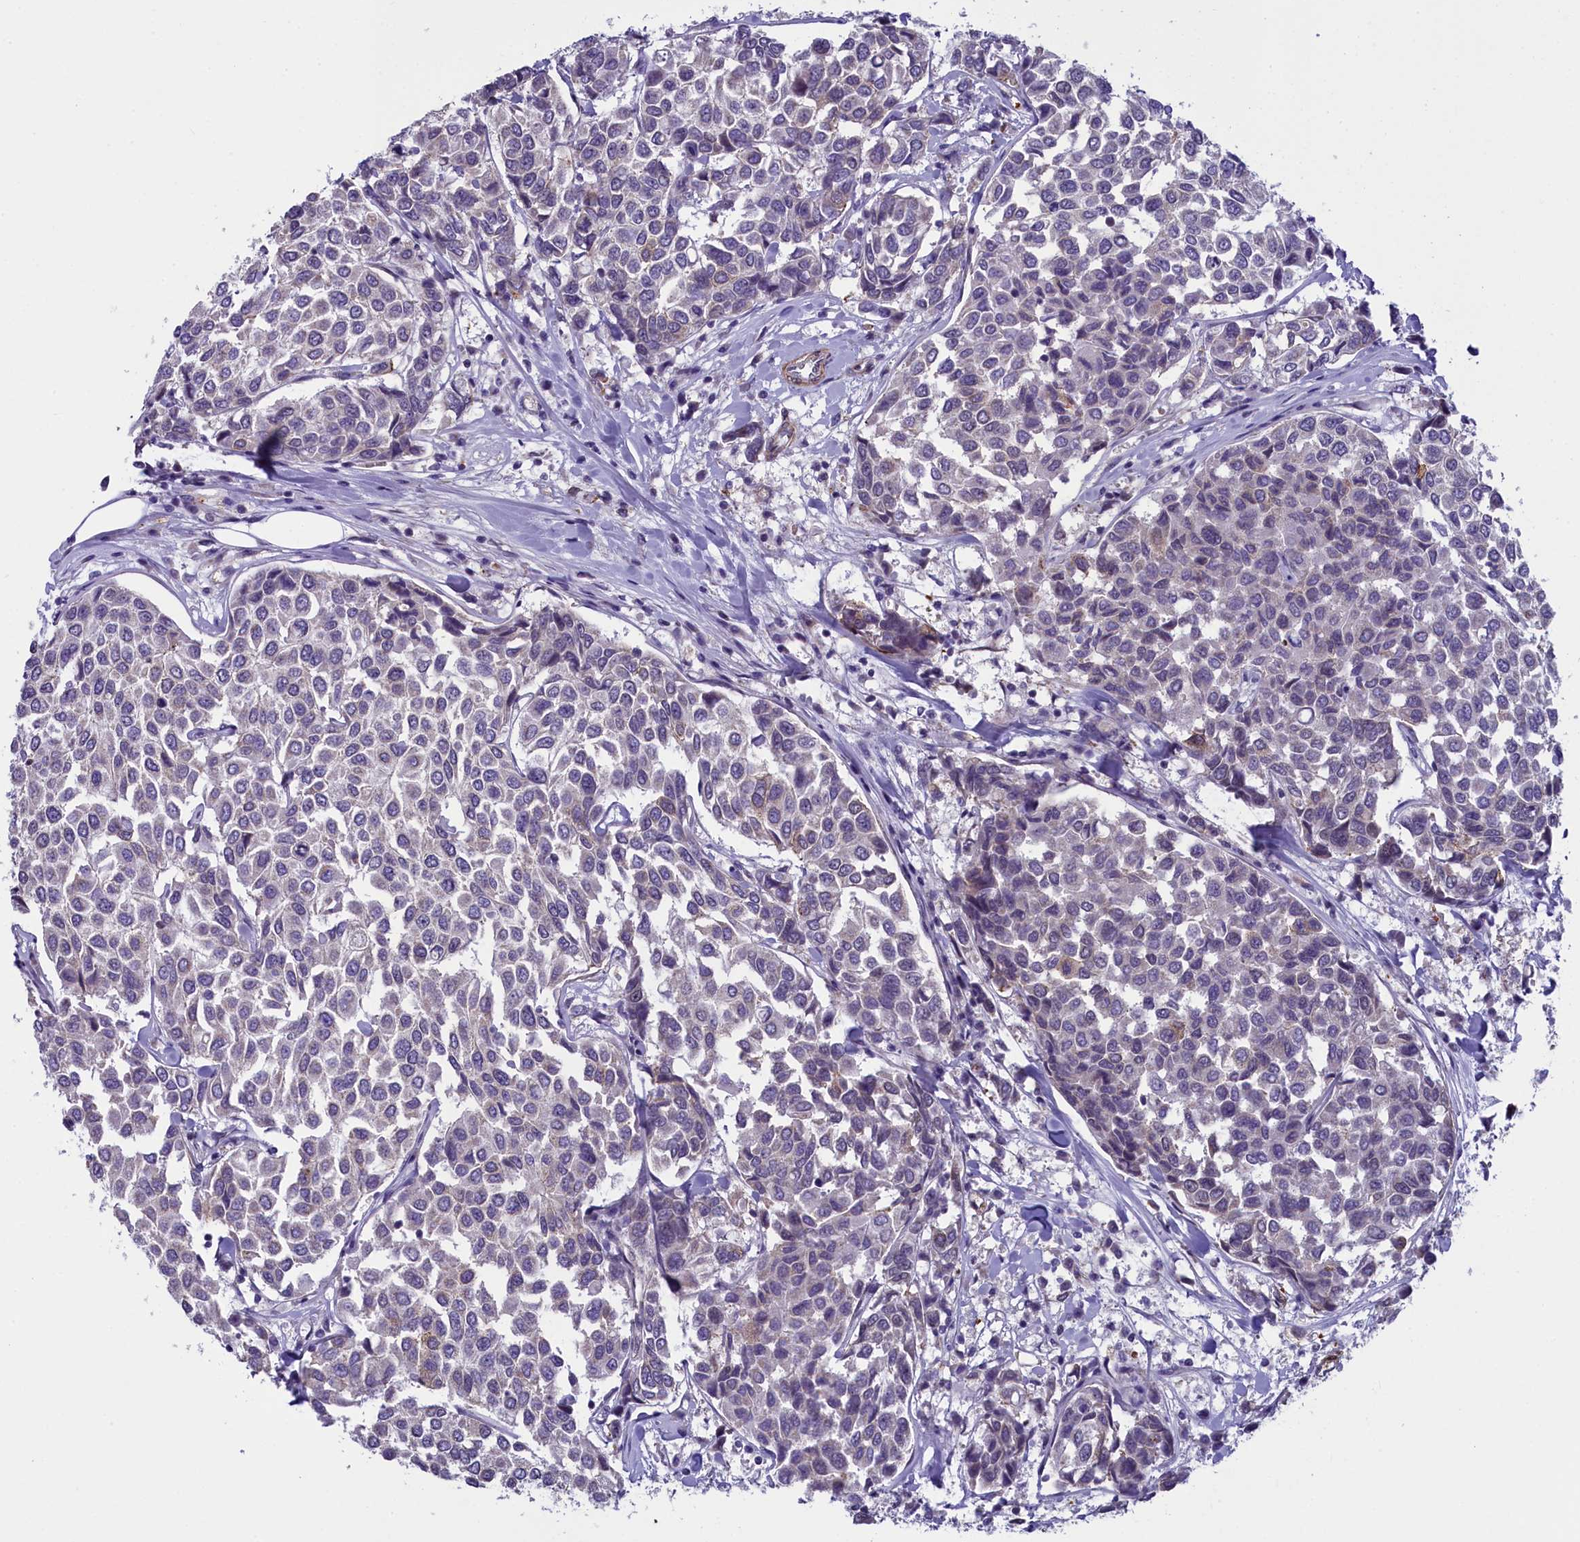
{"staining": {"intensity": "negative", "quantity": "none", "location": "none"}, "tissue": "breast cancer", "cell_type": "Tumor cells", "image_type": "cancer", "snomed": [{"axis": "morphology", "description": "Duct carcinoma"}, {"axis": "topography", "description": "Breast"}], "caption": "Tumor cells show no significant protein expression in breast cancer (infiltrating ductal carcinoma).", "gene": "IGSF6", "patient": {"sex": "female", "age": 55}}